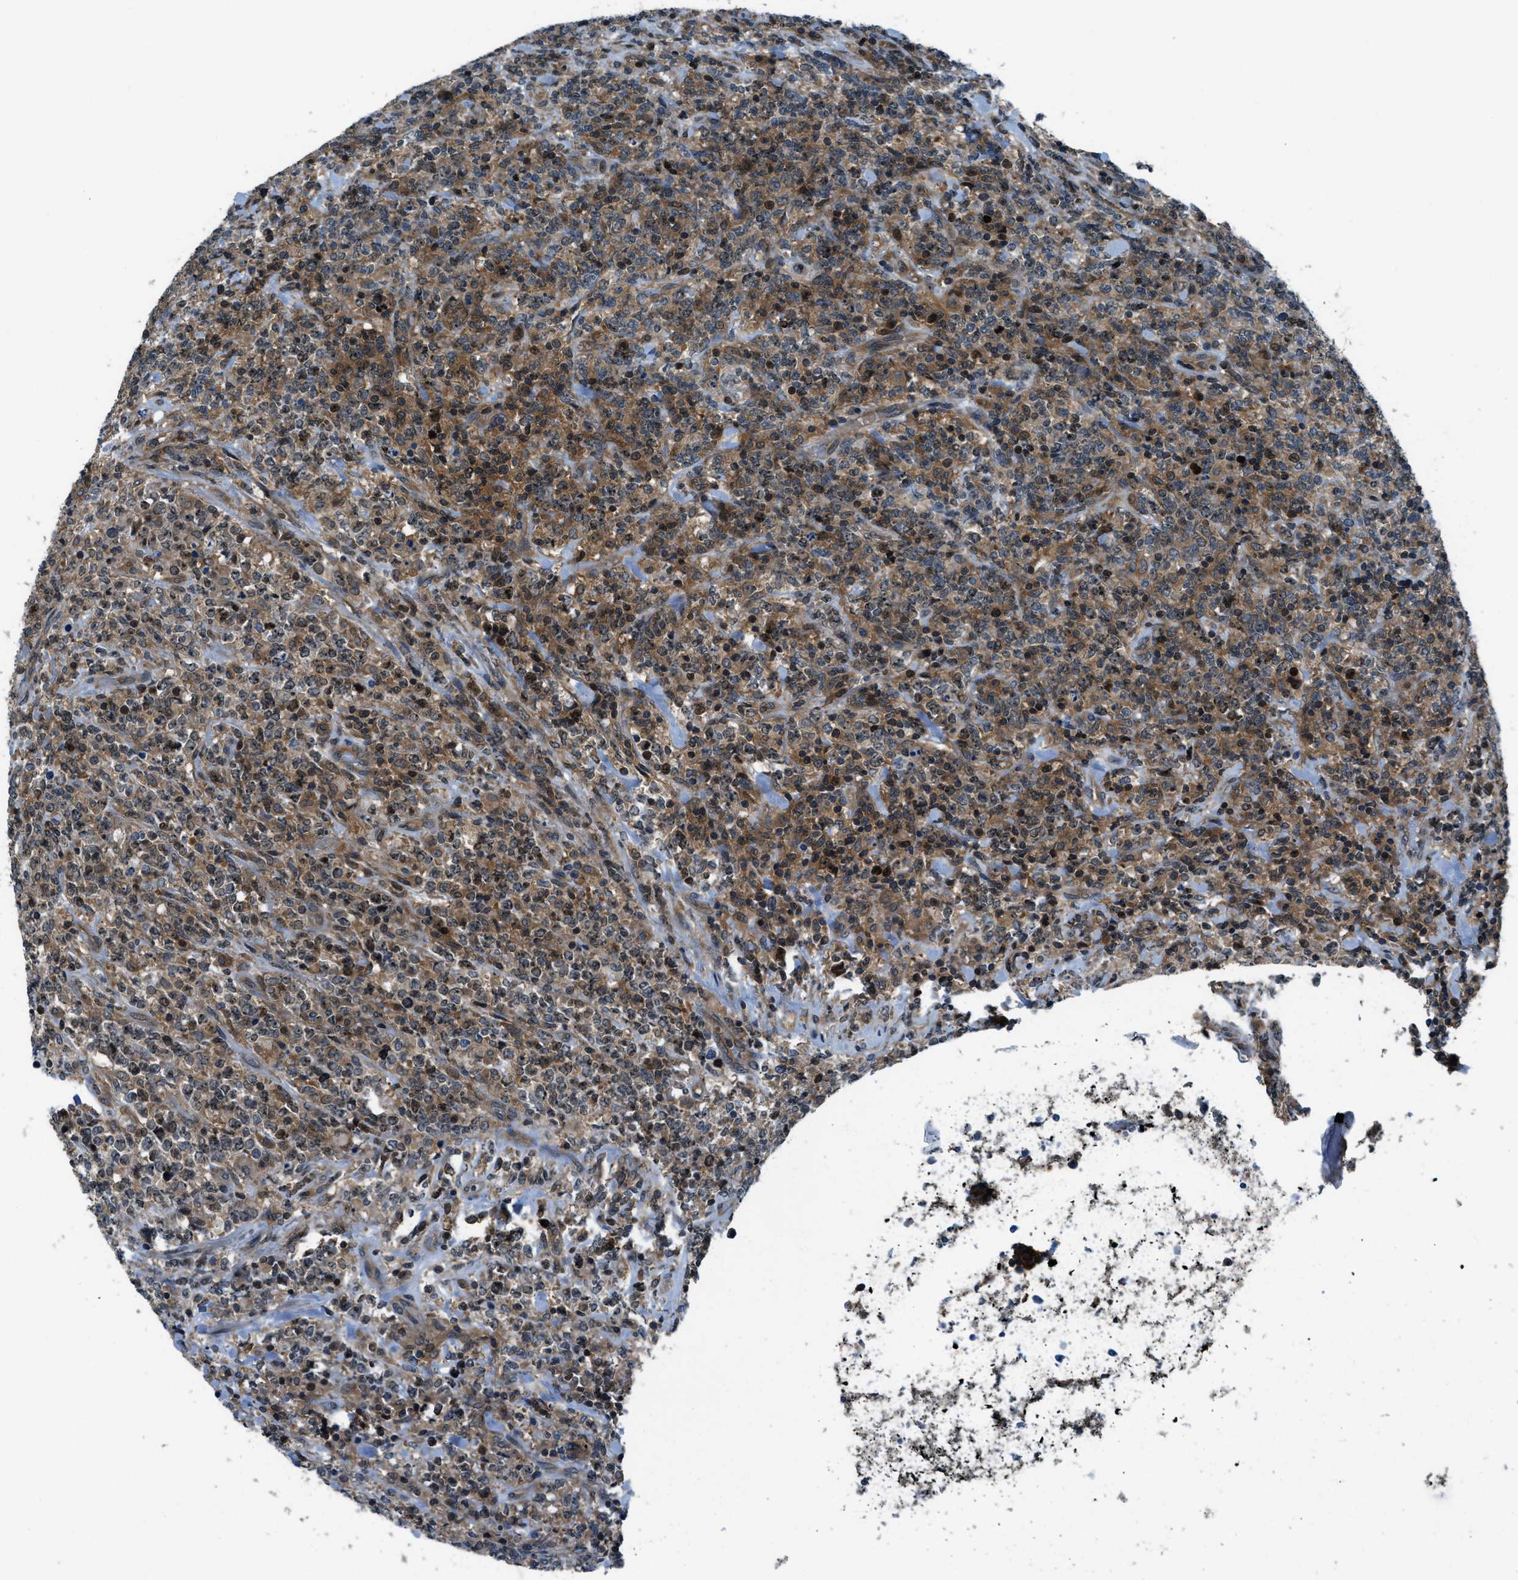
{"staining": {"intensity": "moderate", "quantity": ">75%", "location": "cytoplasmic/membranous"}, "tissue": "lymphoma", "cell_type": "Tumor cells", "image_type": "cancer", "snomed": [{"axis": "morphology", "description": "Malignant lymphoma, non-Hodgkin's type, High grade"}, {"axis": "topography", "description": "Soft tissue"}], "caption": "The image exhibits staining of high-grade malignant lymphoma, non-Hodgkin's type, revealing moderate cytoplasmic/membranous protein staining (brown color) within tumor cells.", "gene": "ARFGAP2", "patient": {"sex": "male", "age": 18}}